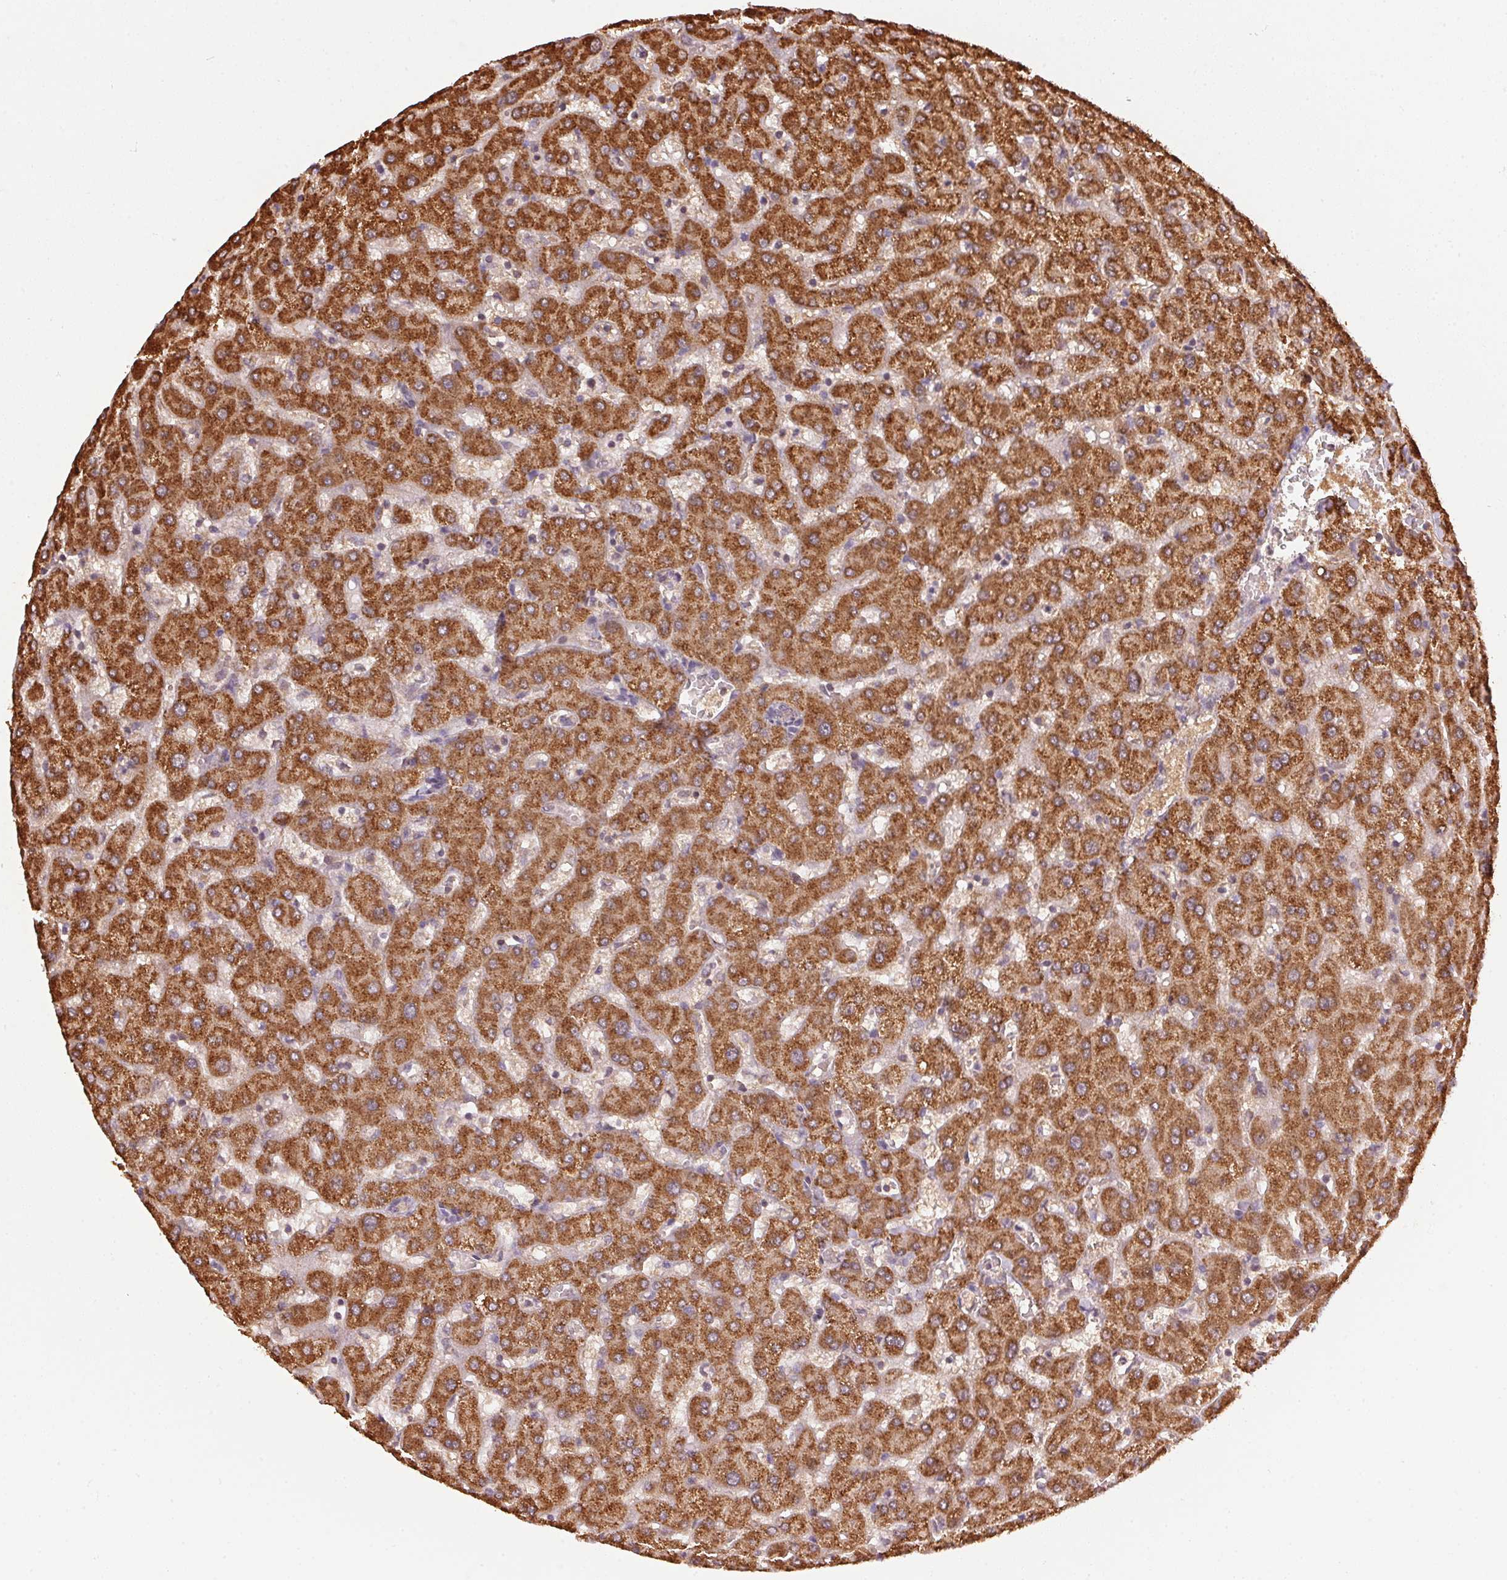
{"staining": {"intensity": "weak", "quantity": ">75%", "location": "cytoplasmic/membranous"}, "tissue": "liver", "cell_type": "Cholangiocytes", "image_type": "normal", "snomed": [{"axis": "morphology", "description": "Normal tissue, NOS"}, {"axis": "topography", "description": "Liver"}], "caption": "Immunohistochemistry (IHC) image of normal liver: human liver stained using IHC exhibits low levels of weak protein expression localized specifically in the cytoplasmic/membranous of cholangiocytes, appearing as a cytoplasmic/membranous brown color.", "gene": "ARHGAP6", "patient": {"sex": "female", "age": 63}}